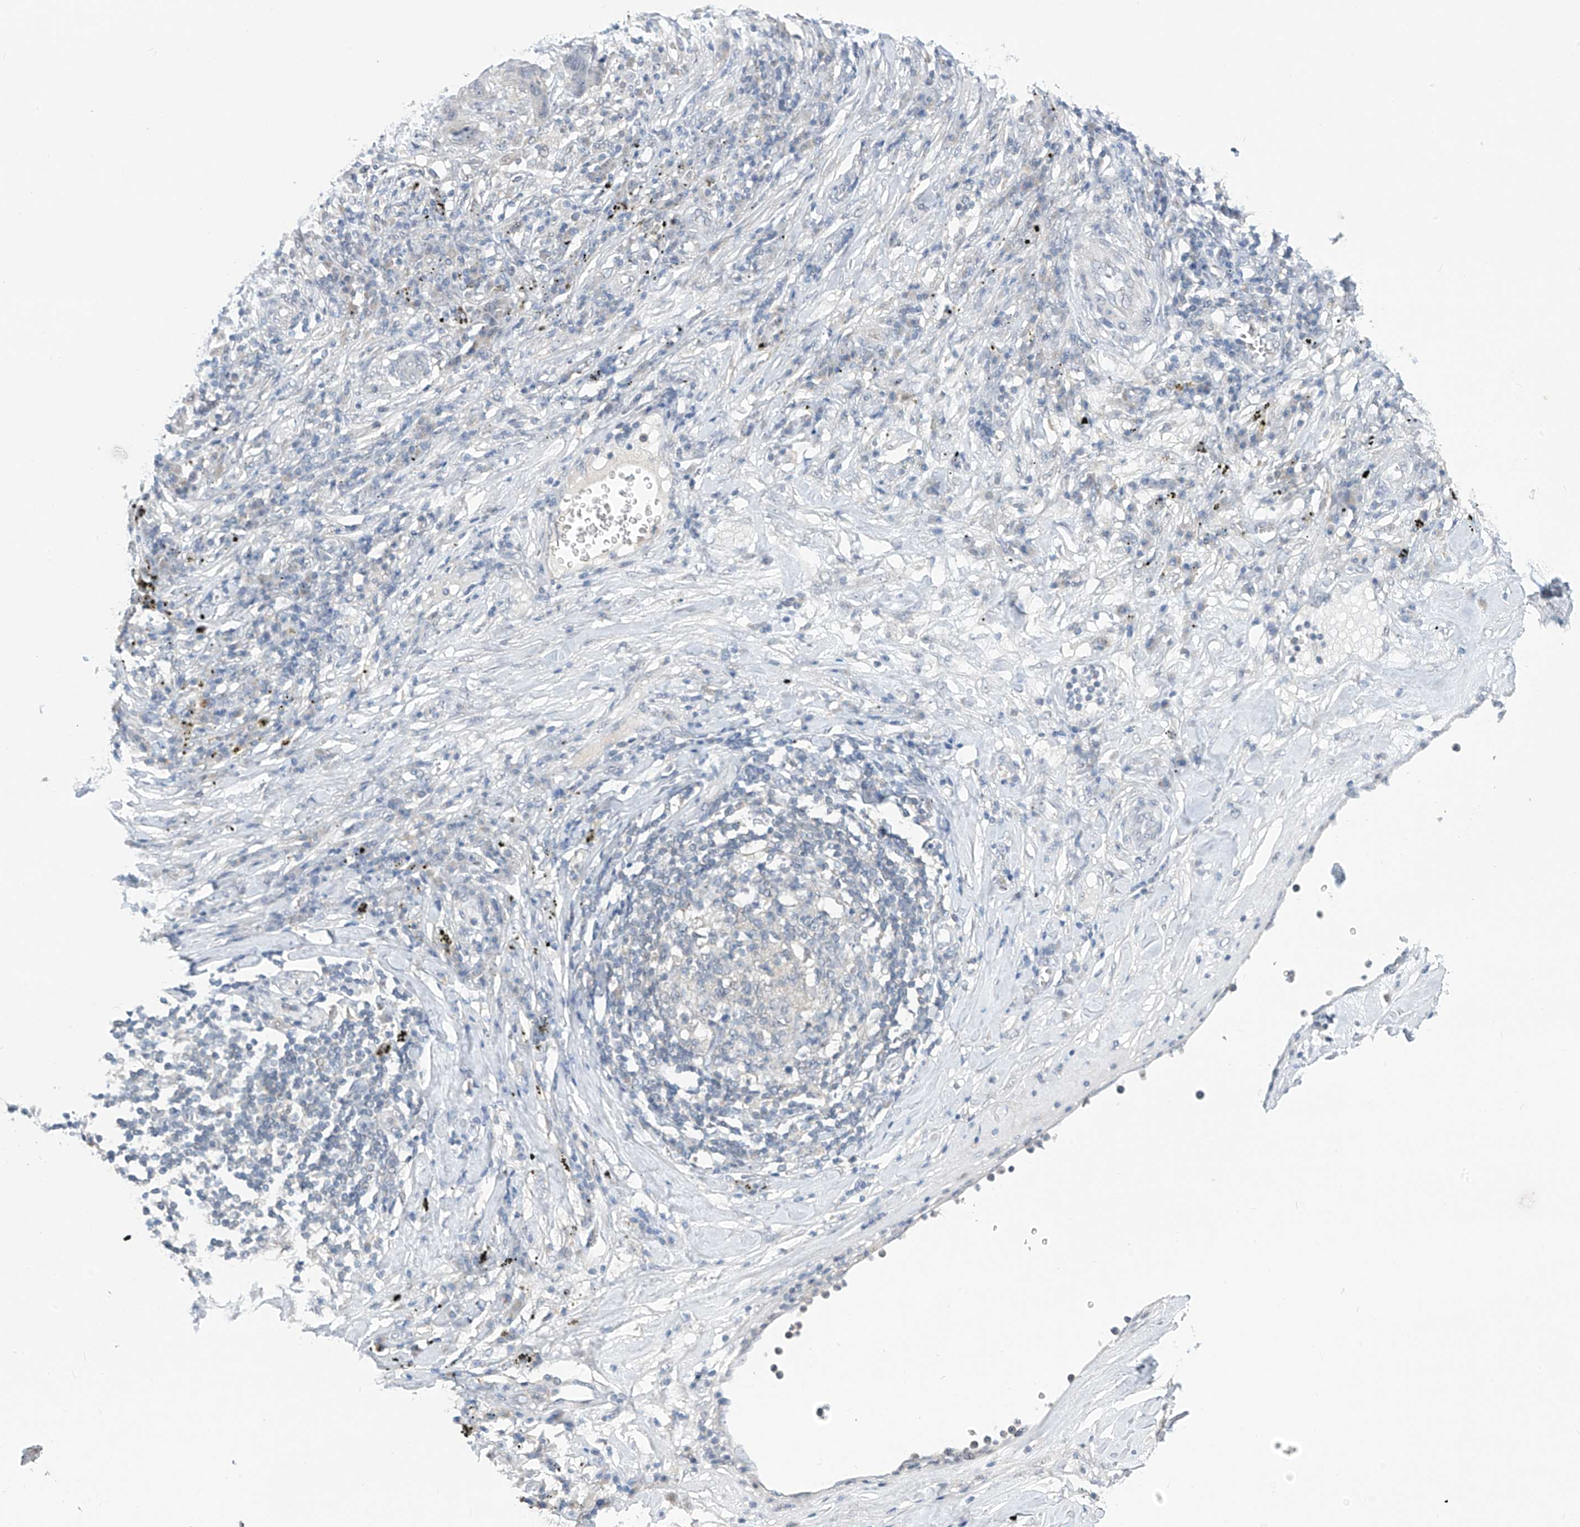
{"staining": {"intensity": "negative", "quantity": "none", "location": "none"}, "tissue": "lung cancer", "cell_type": "Tumor cells", "image_type": "cancer", "snomed": [{"axis": "morphology", "description": "Squamous cell carcinoma, NOS"}, {"axis": "topography", "description": "Lung"}], "caption": "Tumor cells show no significant positivity in lung cancer (squamous cell carcinoma).", "gene": "APLF", "patient": {"sex": "female", "age": 63}}